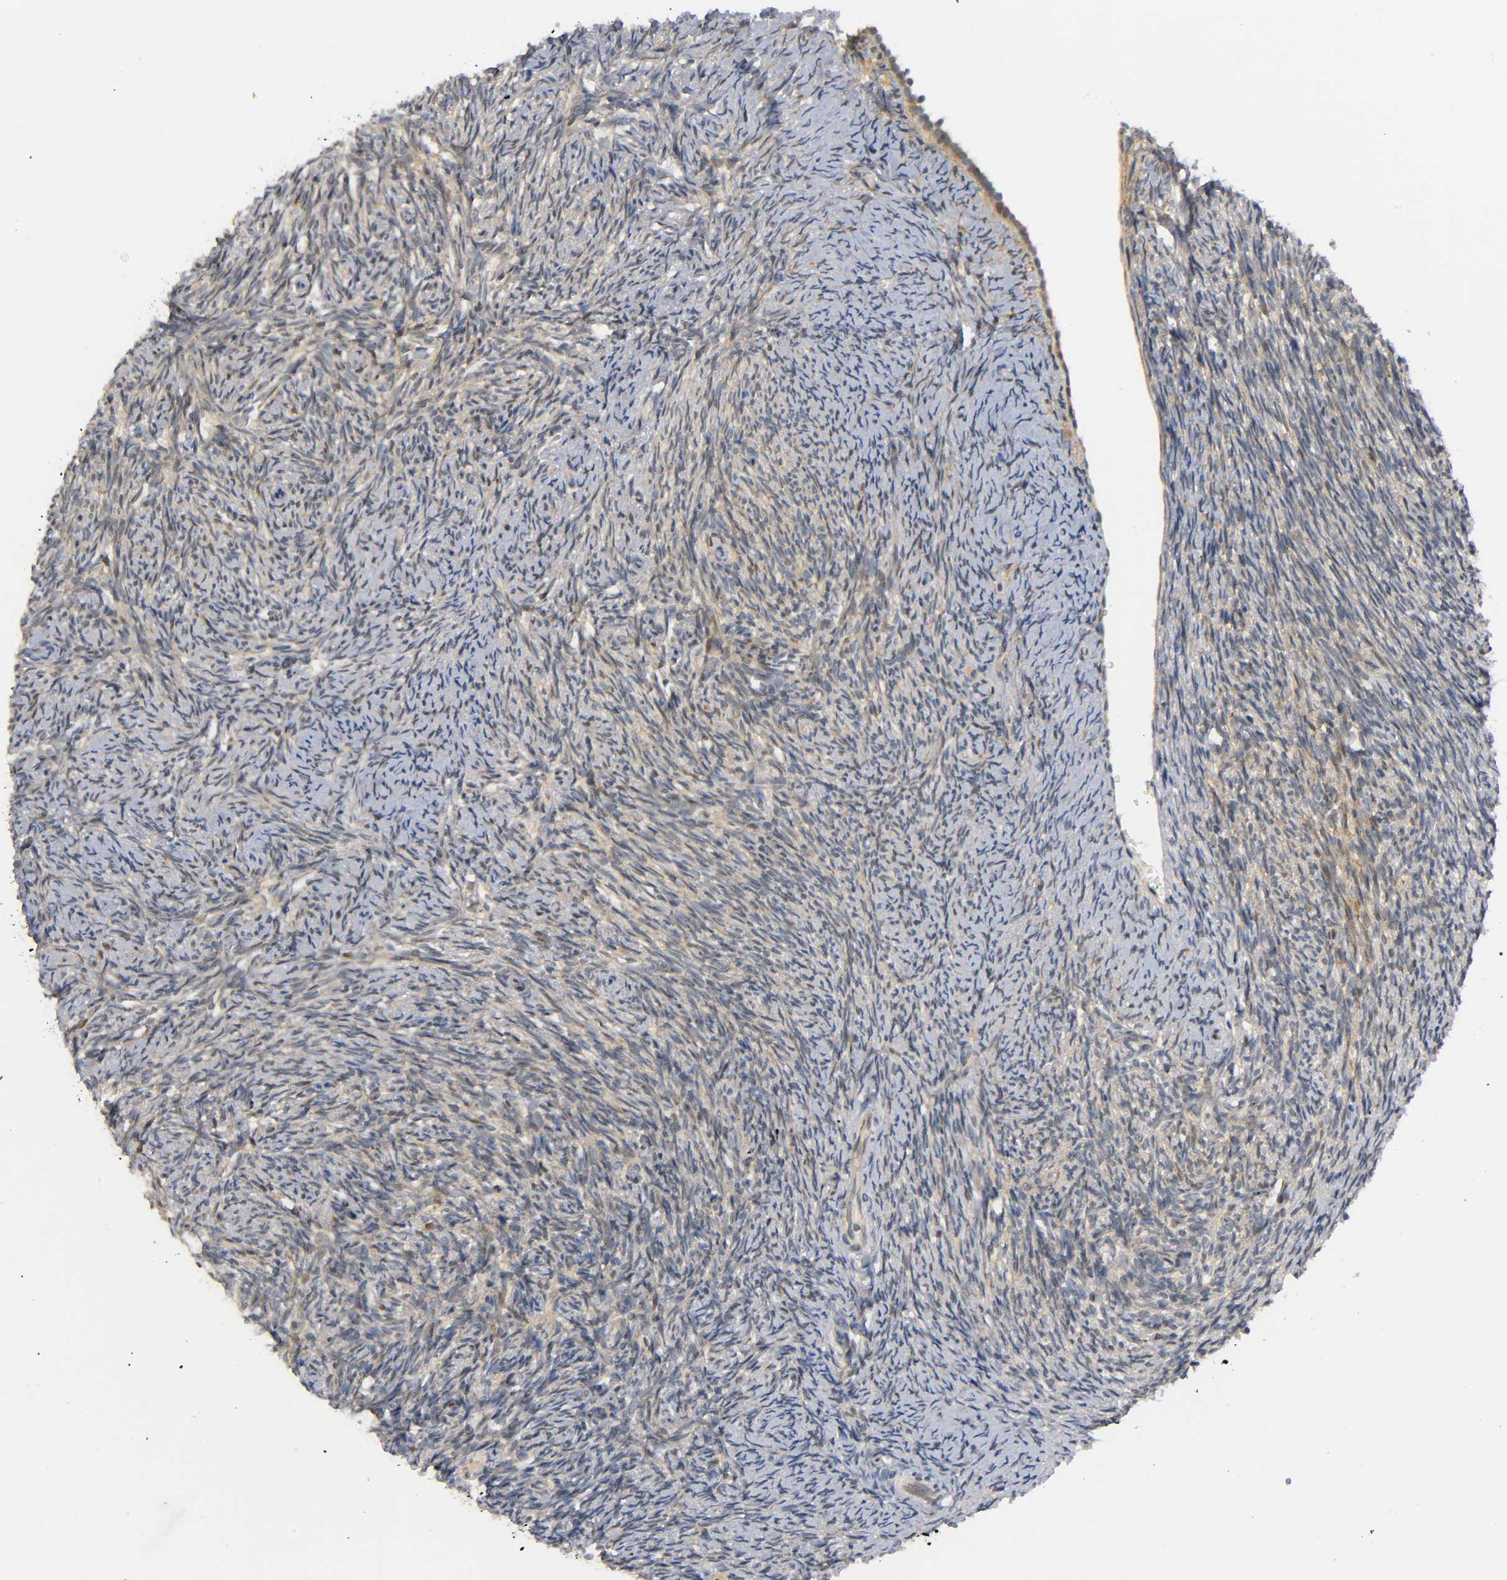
{"staining": {"intensity": "weak", "quantity": ">75%", "location": "cytoplasmic/membranous"}, "tissue": "ovary", "cell_type": "Ovarian stroma cells", "image_type": "normal", "snomed": [{"axis": "morphology", "description": "Normal tissue, NOS"}, {"axis": "topography", "description": "Ovary"}], "caption": "This histopathology image demonstrates benign ovary stained with immunohistochemistry (IHC) to label a protein in brown. The cytoplasmic/membranous of ovarian stroma cells show weak positivity for the protein. Nuclei are counter-stained blue.", "gene": "MAPK8", "patient": {"sex": "female", "age": 60}}